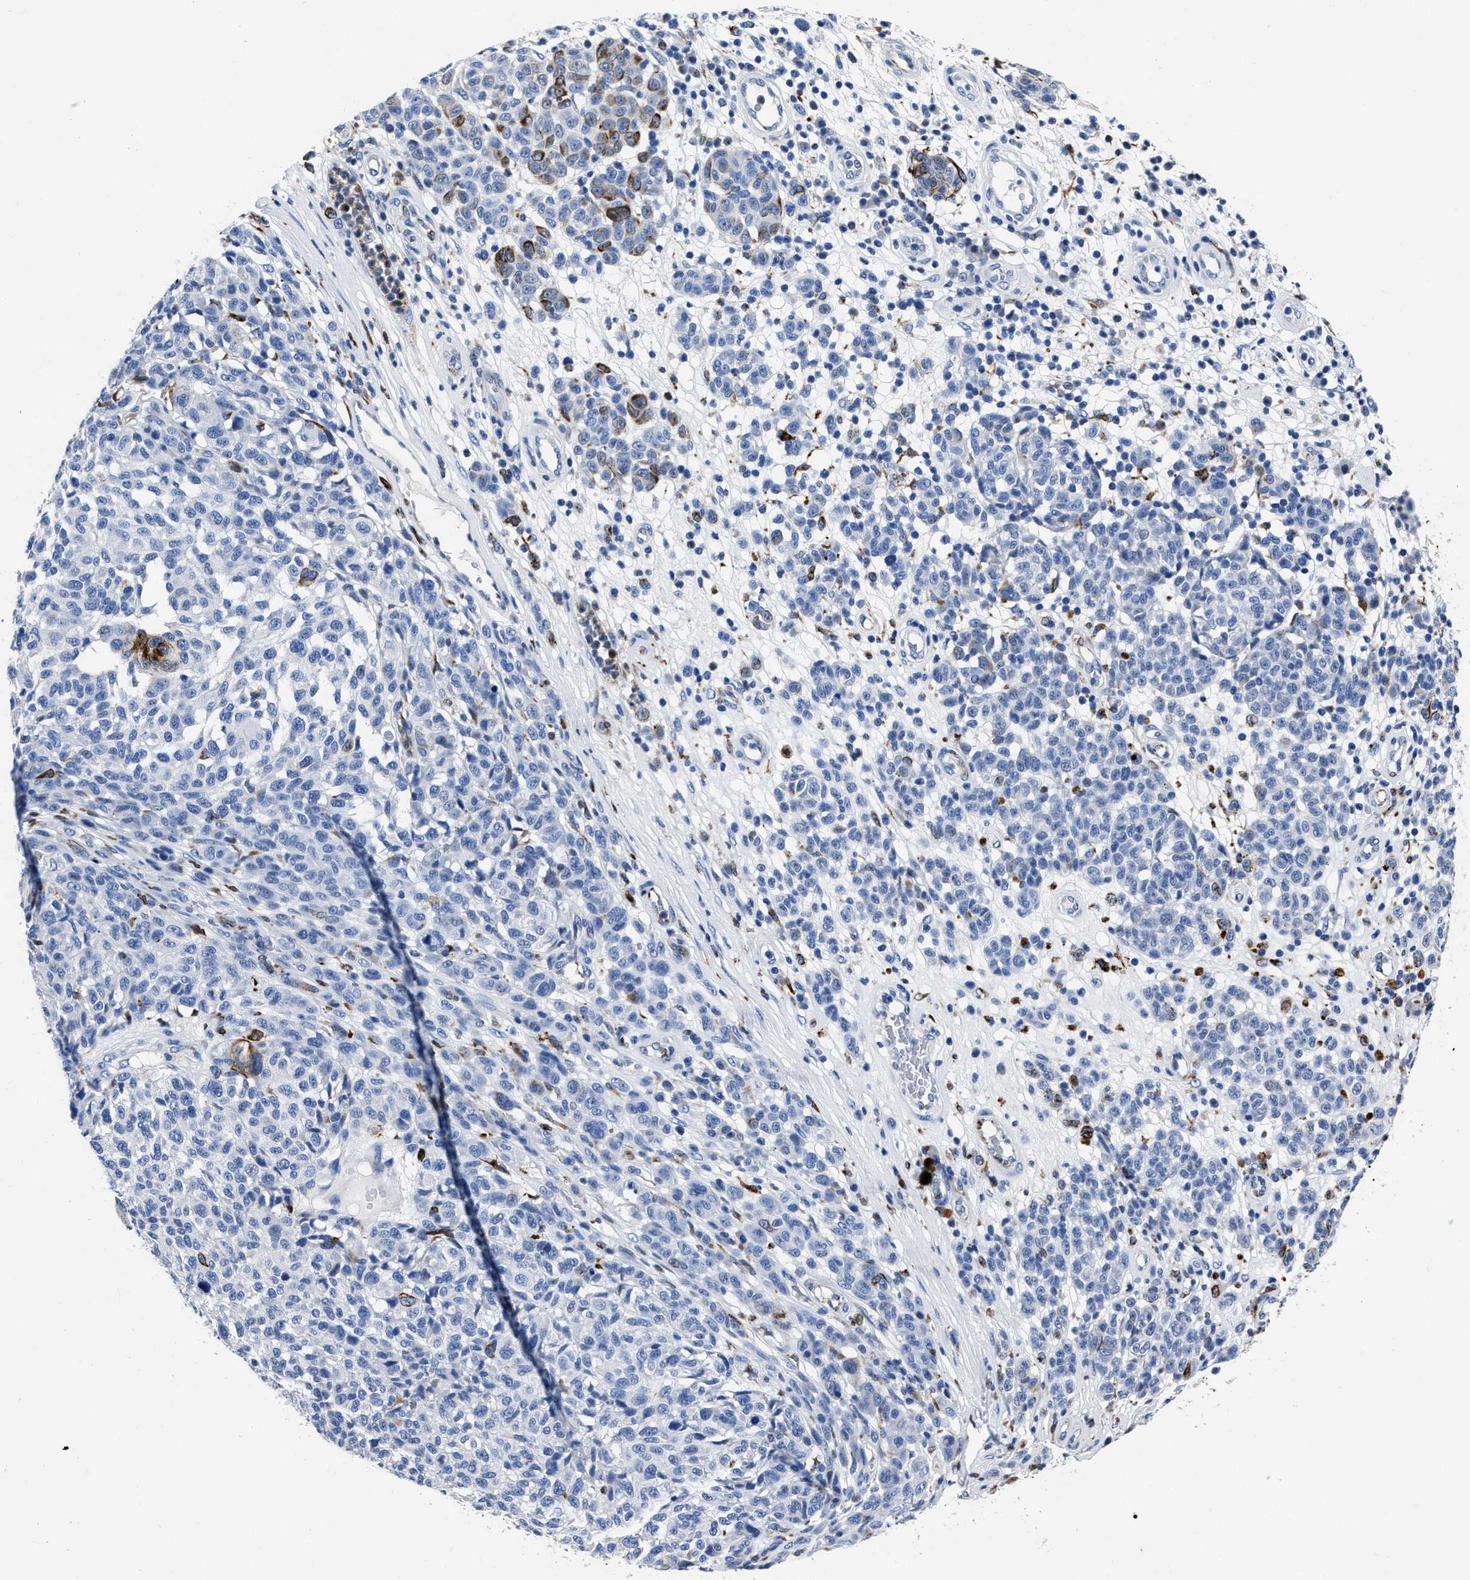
{"staining": {"intensity": "negative", "quantity": "none", "location": "none"}, "tissue": "melanoma", "cell_type": "Tumor cells", "image_type": "cancer", "snomed": [{"axis": "morphology", "description": "Malignant melanoma, NOS"}, {"axis": "topography", "description": "Skin"}], "caption": "Melanoma was stained to show a protein in brown. There is no significant staining in tumor cells. (Stains: DAB (3,3'-diaminobenzidine) immunohistochemistry with hematoxylin counter stain, Microscopy: brightfield microscopy at high magnification).", "gene": "OR10G3", "patient": {"sex": "male", "age": 59}}